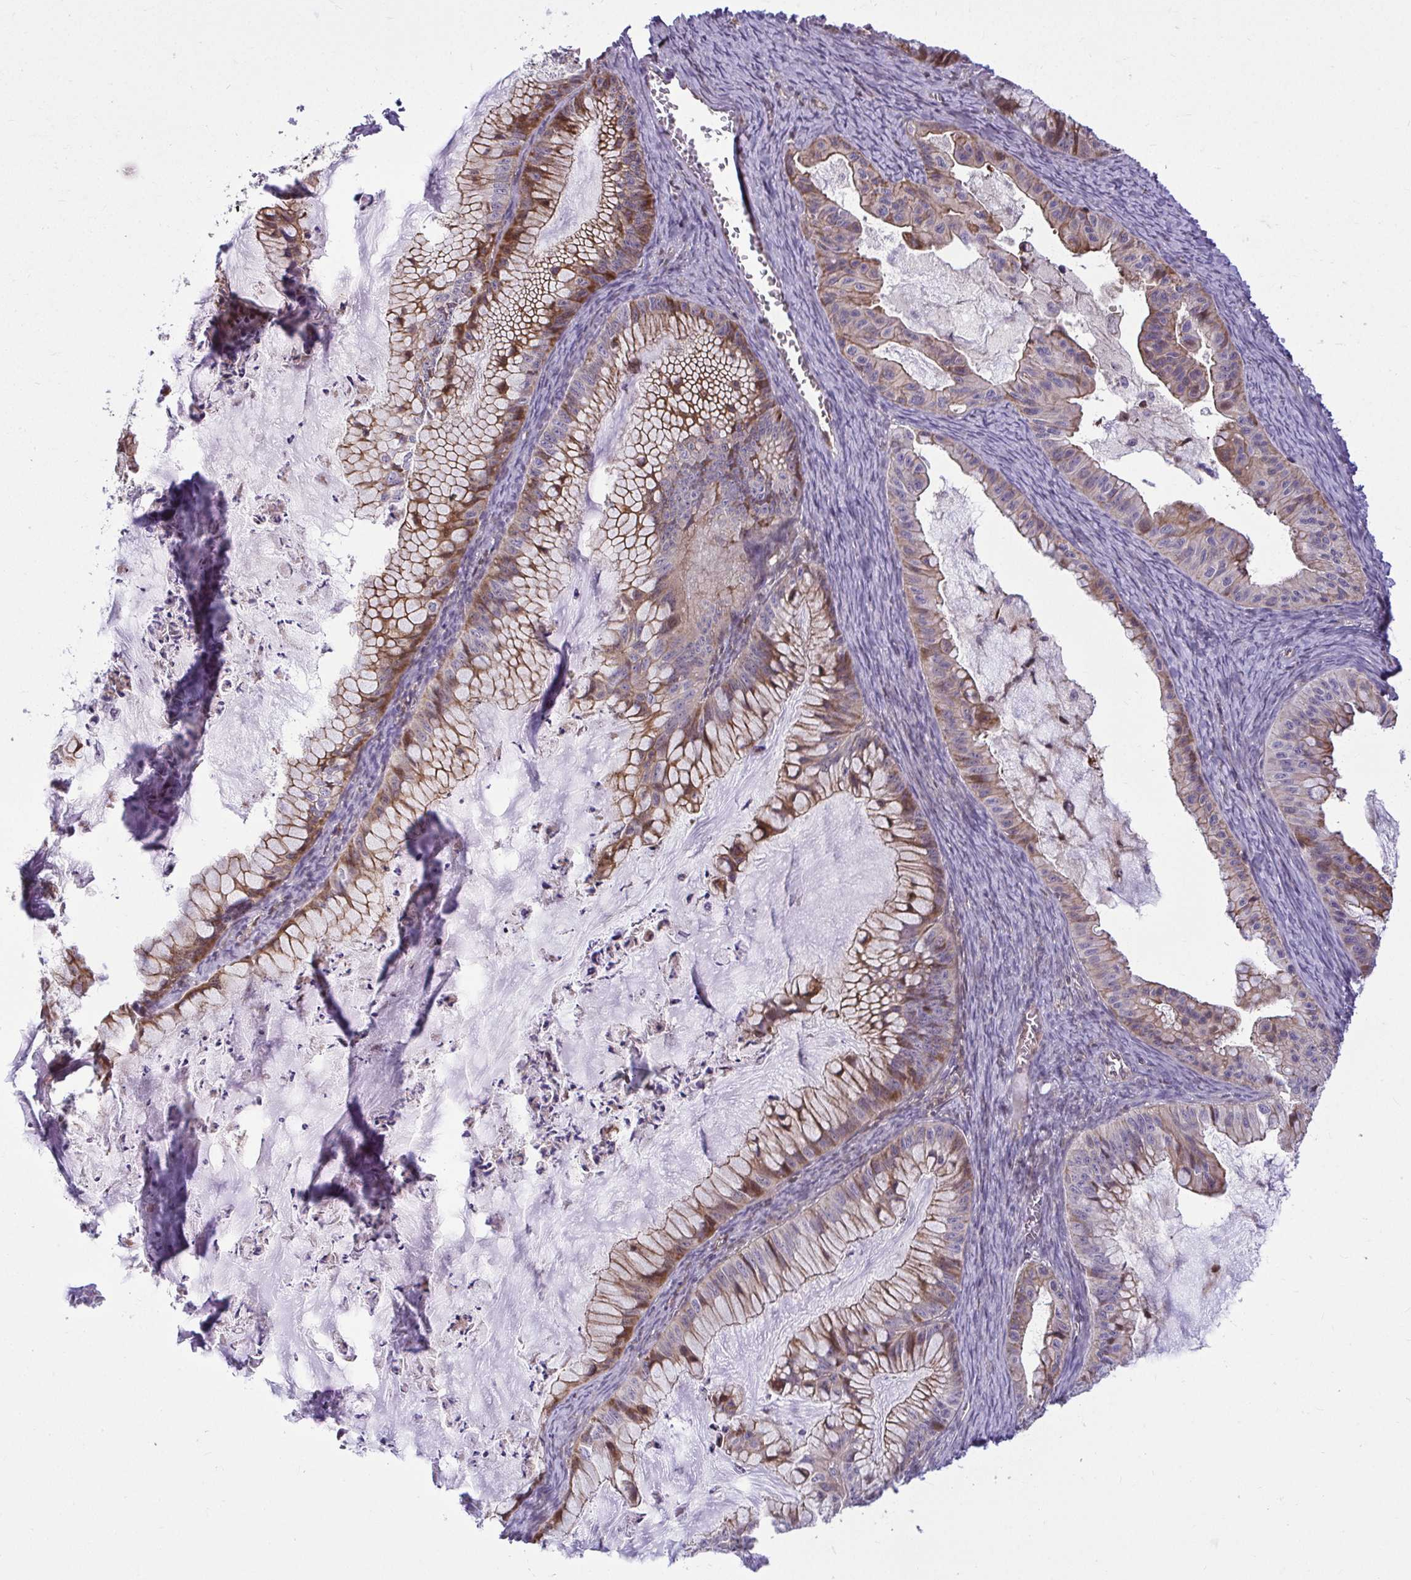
{"staining": {"intensity": "moderate", "quantity": ">75%", "location": "cytoplasmic/membranous,nuclear"}, "tissue": "ovarian cancer", "cell_type": "Tumor cells", "image_type": "cancer", "snomed": [{"axis": "morphology", "description": "Cystadenocarcinoma, mucinous, NOS"}, {"axis": "topography", "description": "Ovary"}], "caption": "This micrograph exhibits immunohistochemistry staining of ovarian mucinous cystadenocarcinoma, with medium moderate cytoplasmic/membranous and nuclear positivity in about >75% of tumor cells.", "gene": "ZSCAN9", "patient": {"sex": "female", "age": 72}}